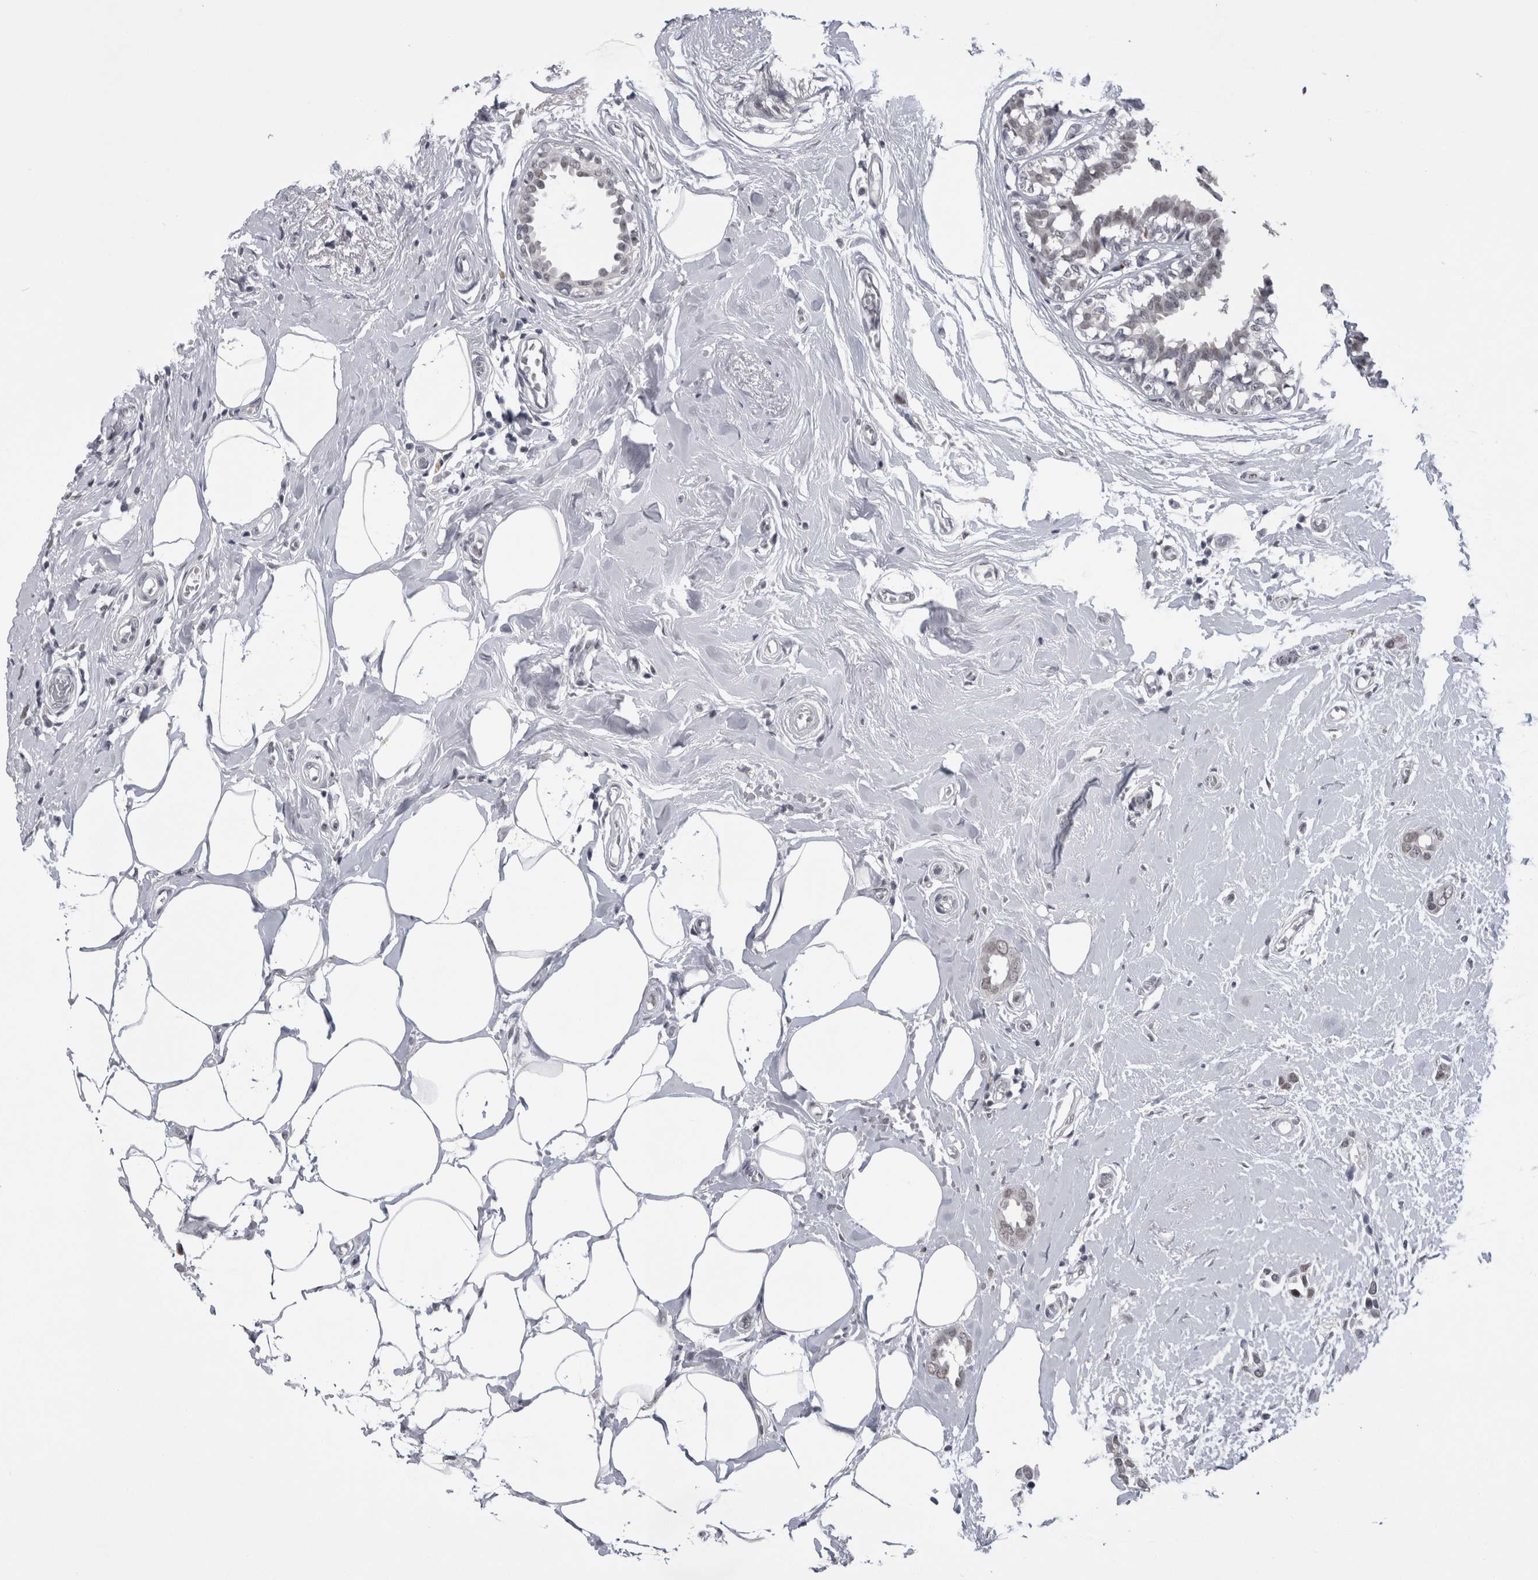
{"staining": {"intensity": "moderate", "quantity": "<25%", "location": "nuclear"}, "tissue": "breast cancer", "cell_type": "Tumor cells", "image_type": "cancer", "snomed": [{"axis": "morphology", "description": "Duct carcinoma"}, {"axis": "topography", "description": "Breast"}], "caption": "DAB (3,3'-diaminobenzidine) immunohistochemical staining of human breast intraductal carcinoma exhibits moderate nuclear protein staining in about <25% of tumor cells. (DAB (3,3'-diaminobenzidine) IHC, brown staining for protein, blue staining for nuclei).", "gene": "PSMB2", "patient": {"sex": "female", "age": 55}}